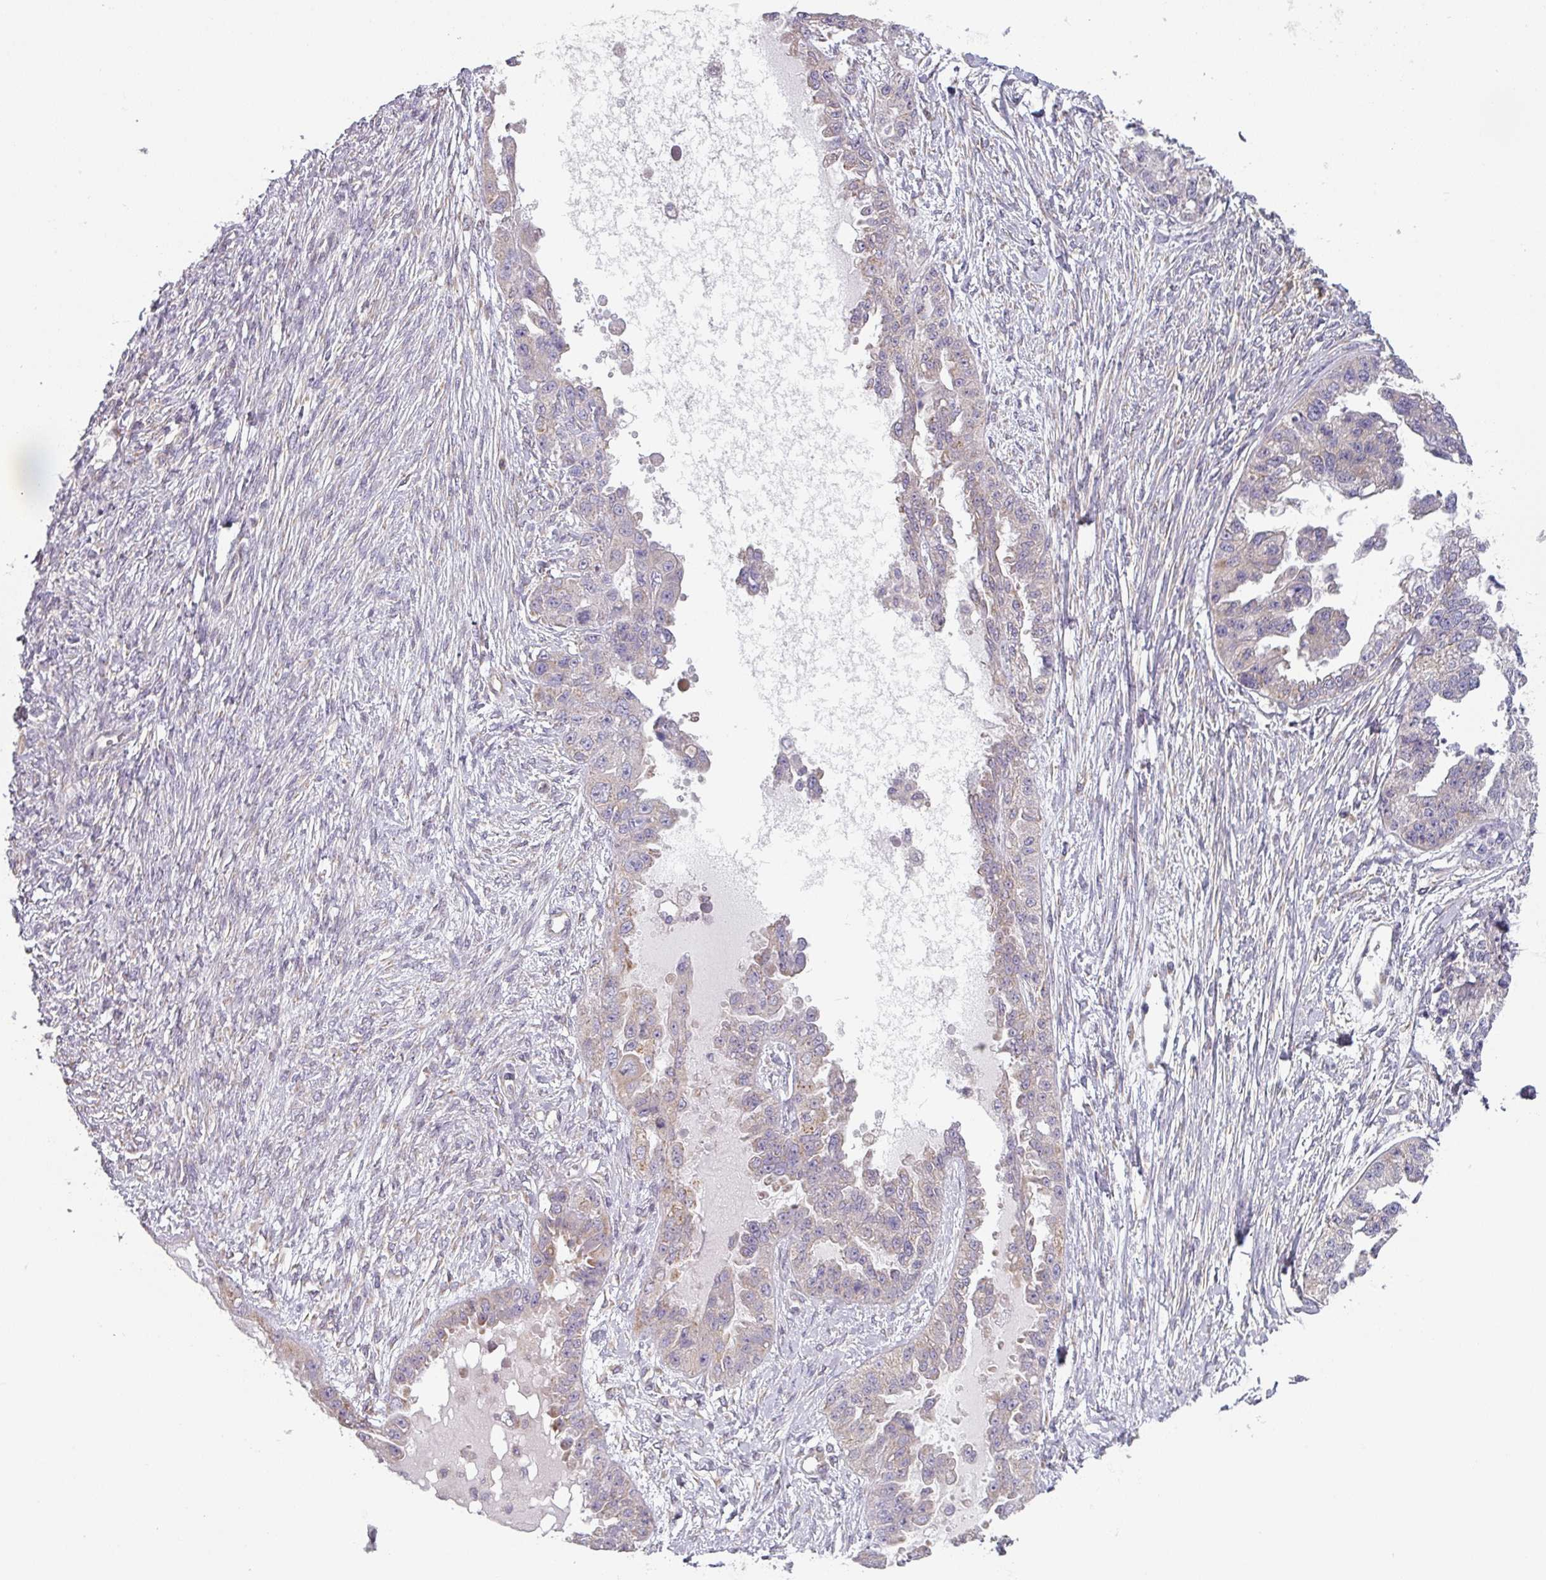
{"staining": {"intensity": "negative", "quantity": "none", "location": "none"}, "tissue": "ovarian cancer", "cell_type": "Tumor cells", "image_type": "cancer", "snomed": [{"axis": "morphology", "description": "Cystadenocarcinoma, serous, NOS"}, {"axis": "topography", "description": "Ovary"}], "caption": "Human ovarian serous cystadenocarcinoma stained for a protein using immunohistochemistry demonstrates no staining in tumor cells.", "gene": "TAPT1", "patient": {"sex": "female", "age": 58}}